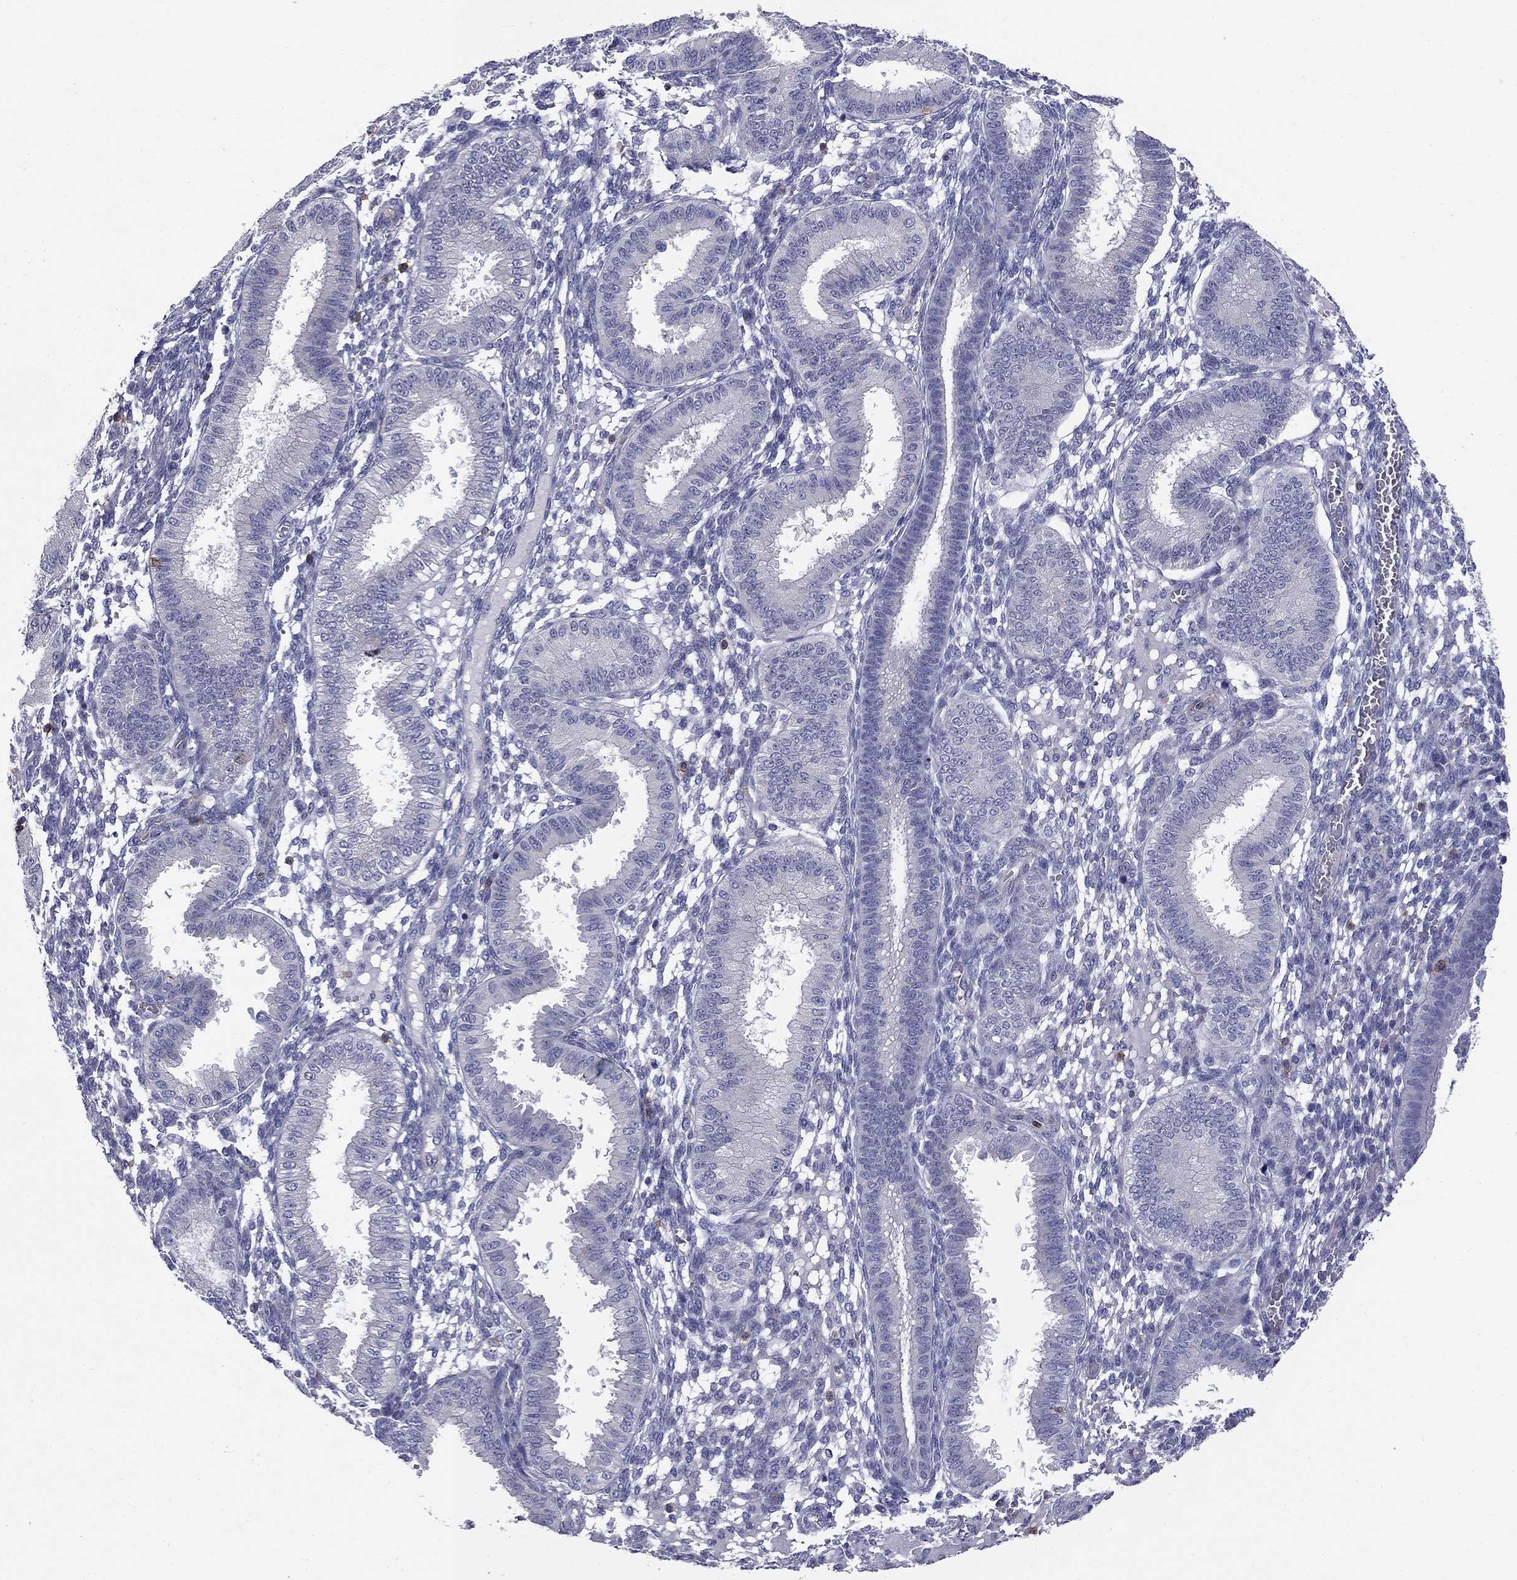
{"staining": {"intensity": "negative", "quantity": "none", "location": "none"}, "tissue": "endometrium", "cell_type": "Cells in endometrial stroma", "image_type": "normal", "snomed": [{"axis": "morphology", "description": "Normal tissue, NOS"}, {"axis": "topography", "description": "Endometrium"}], "caption": "High magnification brightfield microscopy of unremarkable endometrium stained with DAB (brown) and counterstained with hematoxylin (blue): cells in endometrial stroma show no significant expression.", "gene": "SIT1", "patient": {"sex": "female", "age": 43}}